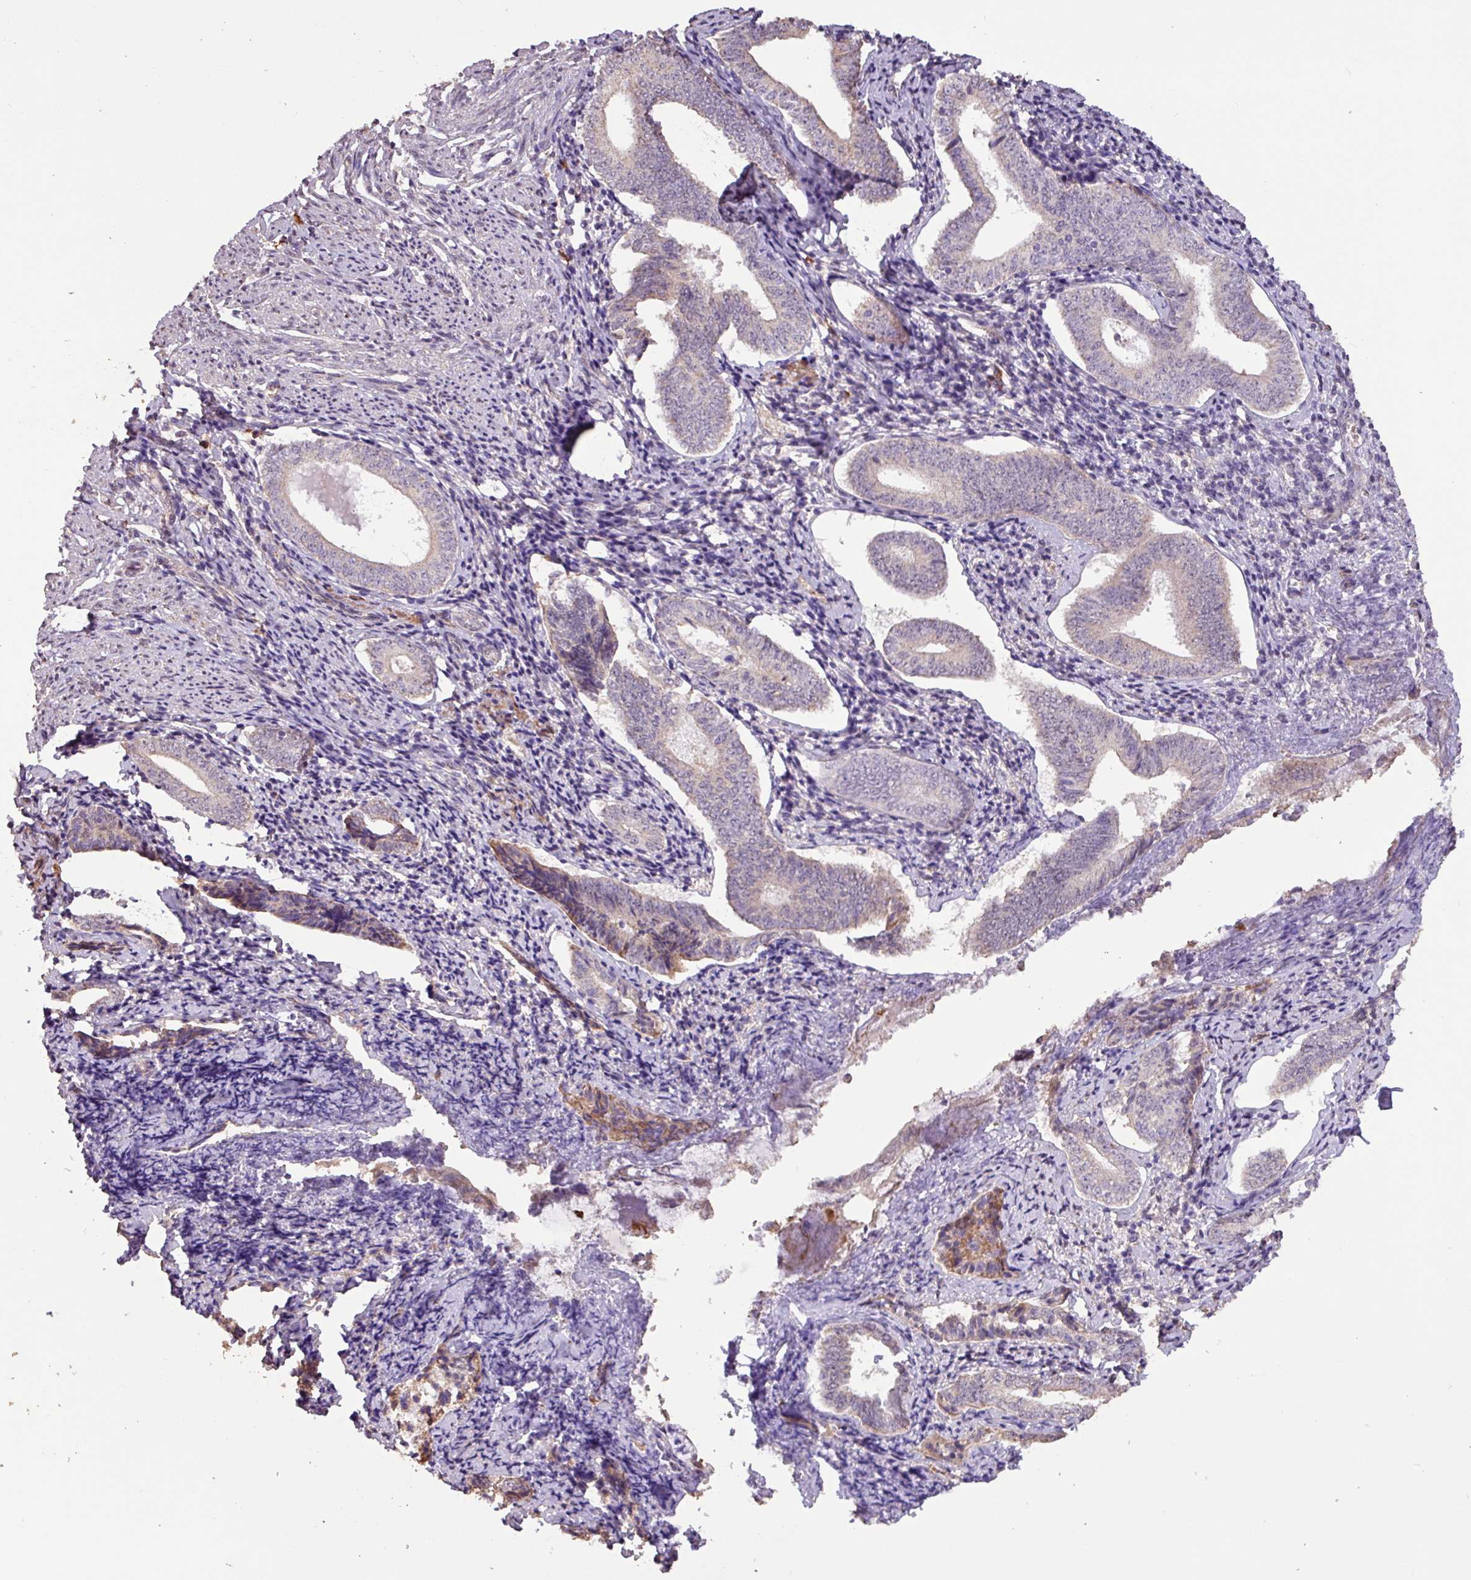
{"staining": {"intensity": "negative", "quantity": "none", "location": "none"}, "tissue": "cervical cancer", "cell_type": "Tumor cells", "image_type": "cancer", "snomed": [{"axis": "morphology", "description": "Squamous cell carcinoma, NOS"}, {"axis": "topography", "description": "Cervix"}], "caption": "This histopathology image is of cervical cancer stained with IHC to label a protein in brown with the nuclei are counter-stained blue. There is no expression in tumor cells. (Stains: DAB immunohistochemistry (IHC) with hematoxylin counter stain, Microscopy: brightfield microscopy at high magnification).", "gene": "L3MBTL3", "patient": {"sex": "female", "age": 59}}